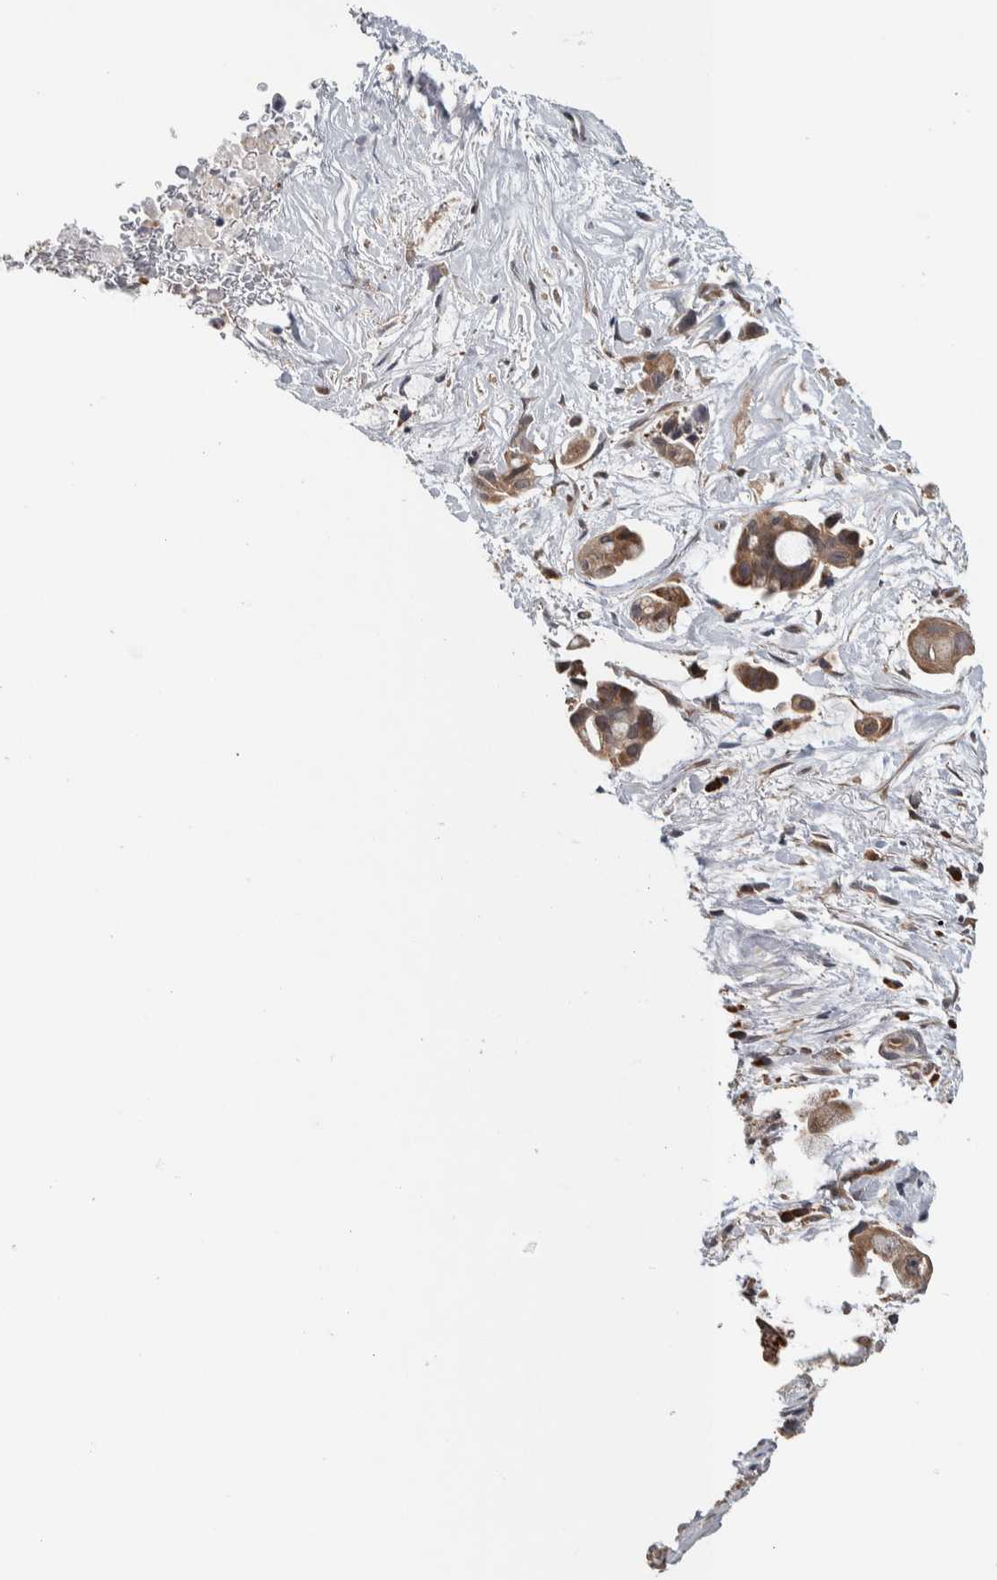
{"staining": {"intensity": "moderate", "quantity": ">75%", "location": "cytoplasmic/membranous"}, "tissue": "pancreatic cancer", "cell_type": "Tumor cells", "image_type": "cancer", "snomed": [{"axis": "morphology", "description": "Adenocarcinoma, NOS"}, {"axis": "topography", "description": "Pancreas"}], "caption": "IHC staining of adenocarcinoma (pancreatic), which reveals medium levels of moderate cytoplasmic/membranous staining in approximately >75% of tumor cells indicating moderate cytoplasmic/membranous protein positivity. The staining was performed using DAB (3,3'-diaminobenzidine) (brown) for protein detection and nuclei were counterstained in hematoxylin (blue).", "gene": "TBC1D31", "patient": {"sex": "male", "age": 53}}